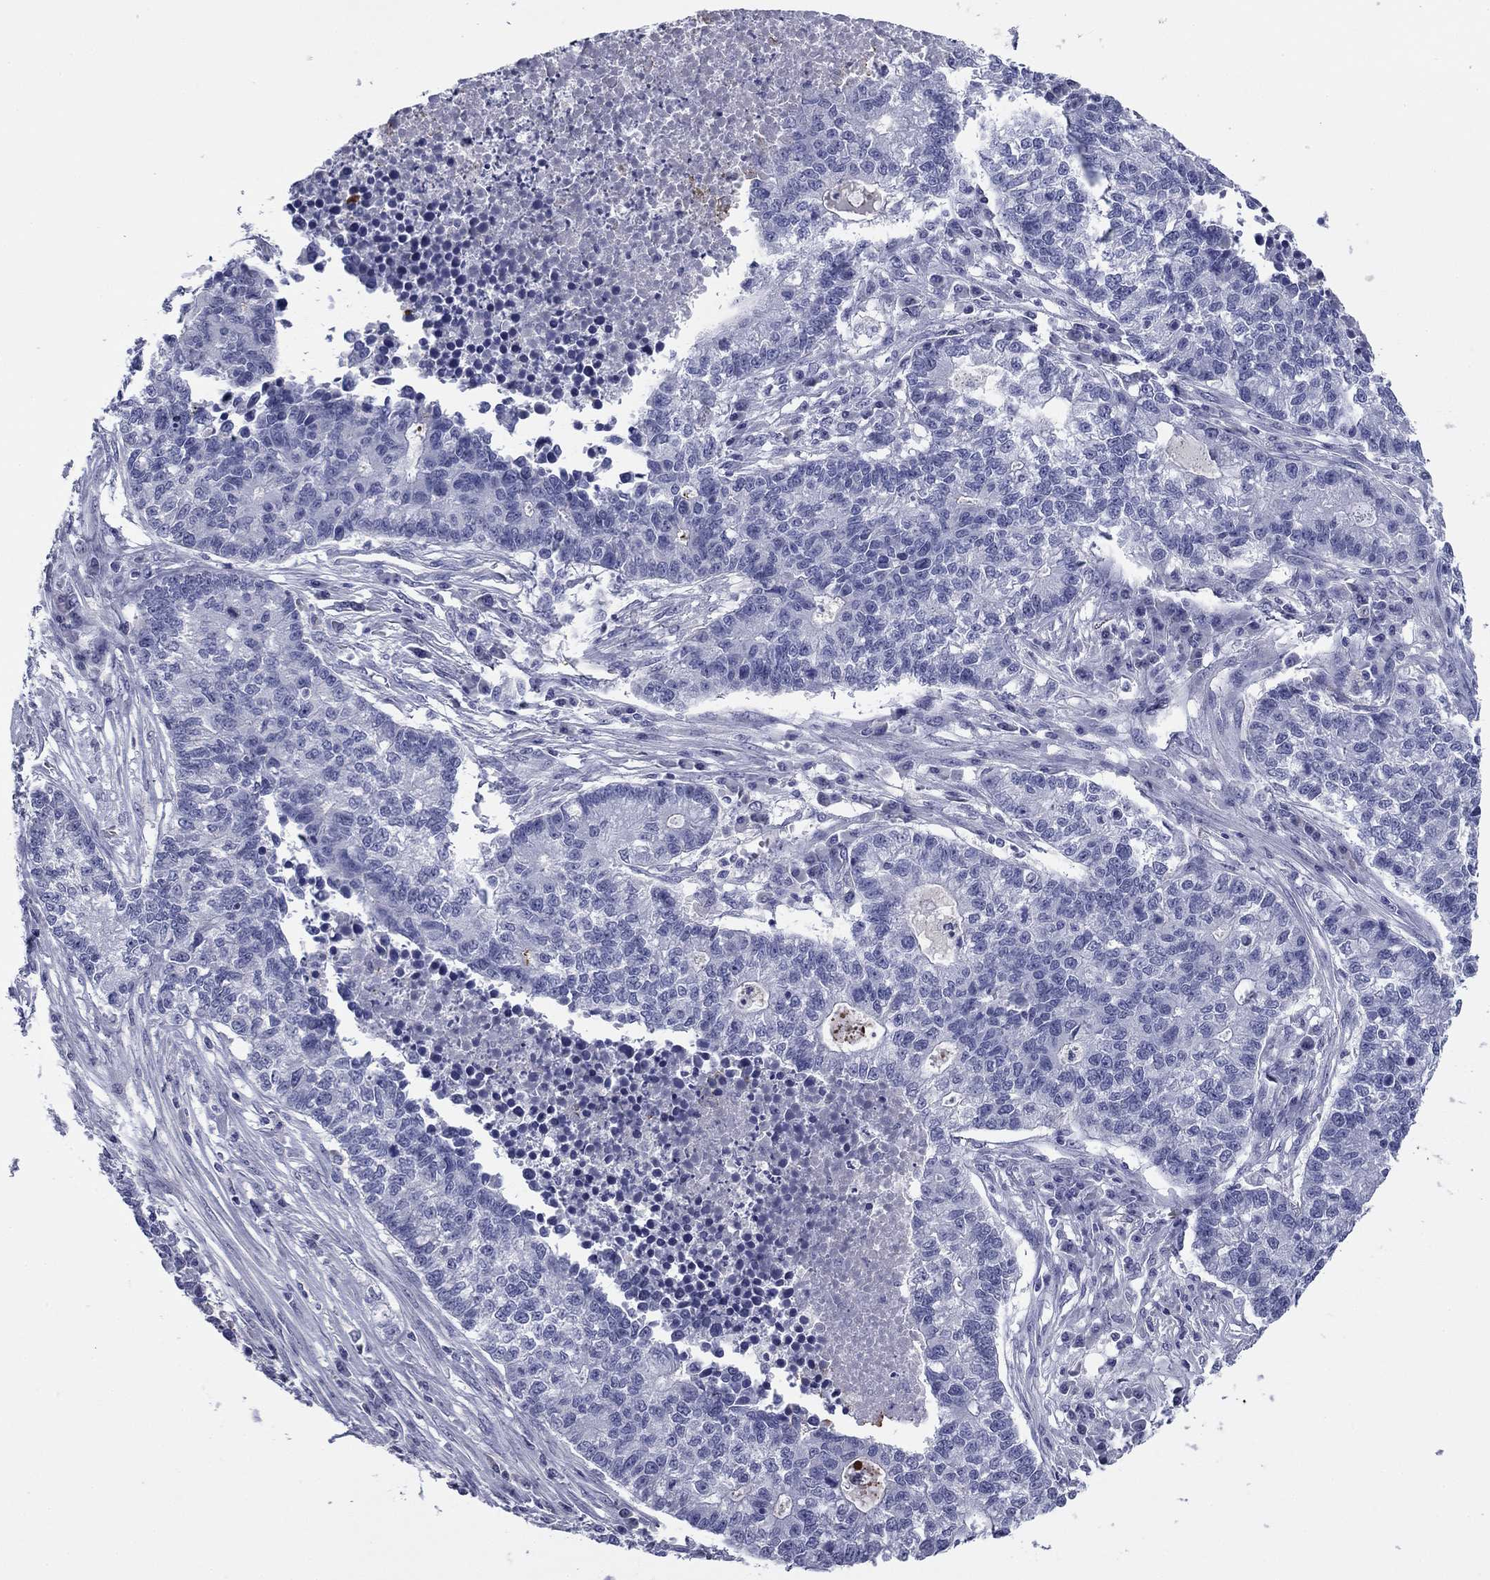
{"staining": {"intensity": "negative", "quantity": "none", "location": "none"}, "tissue": "lung cancer", "cell_type": "Tumor cells", "image_type": "cancer", "snomed": [{"axis": "morphology", "description": "Adenocarcinoma, NOS"}, {"axis": "topography", "description": "Lung"}], "caption": "There is no significant staining in tumor cells of lung cancer.", "gene": "ABCC2", "patient": {"sex": "male", "age": 57}}